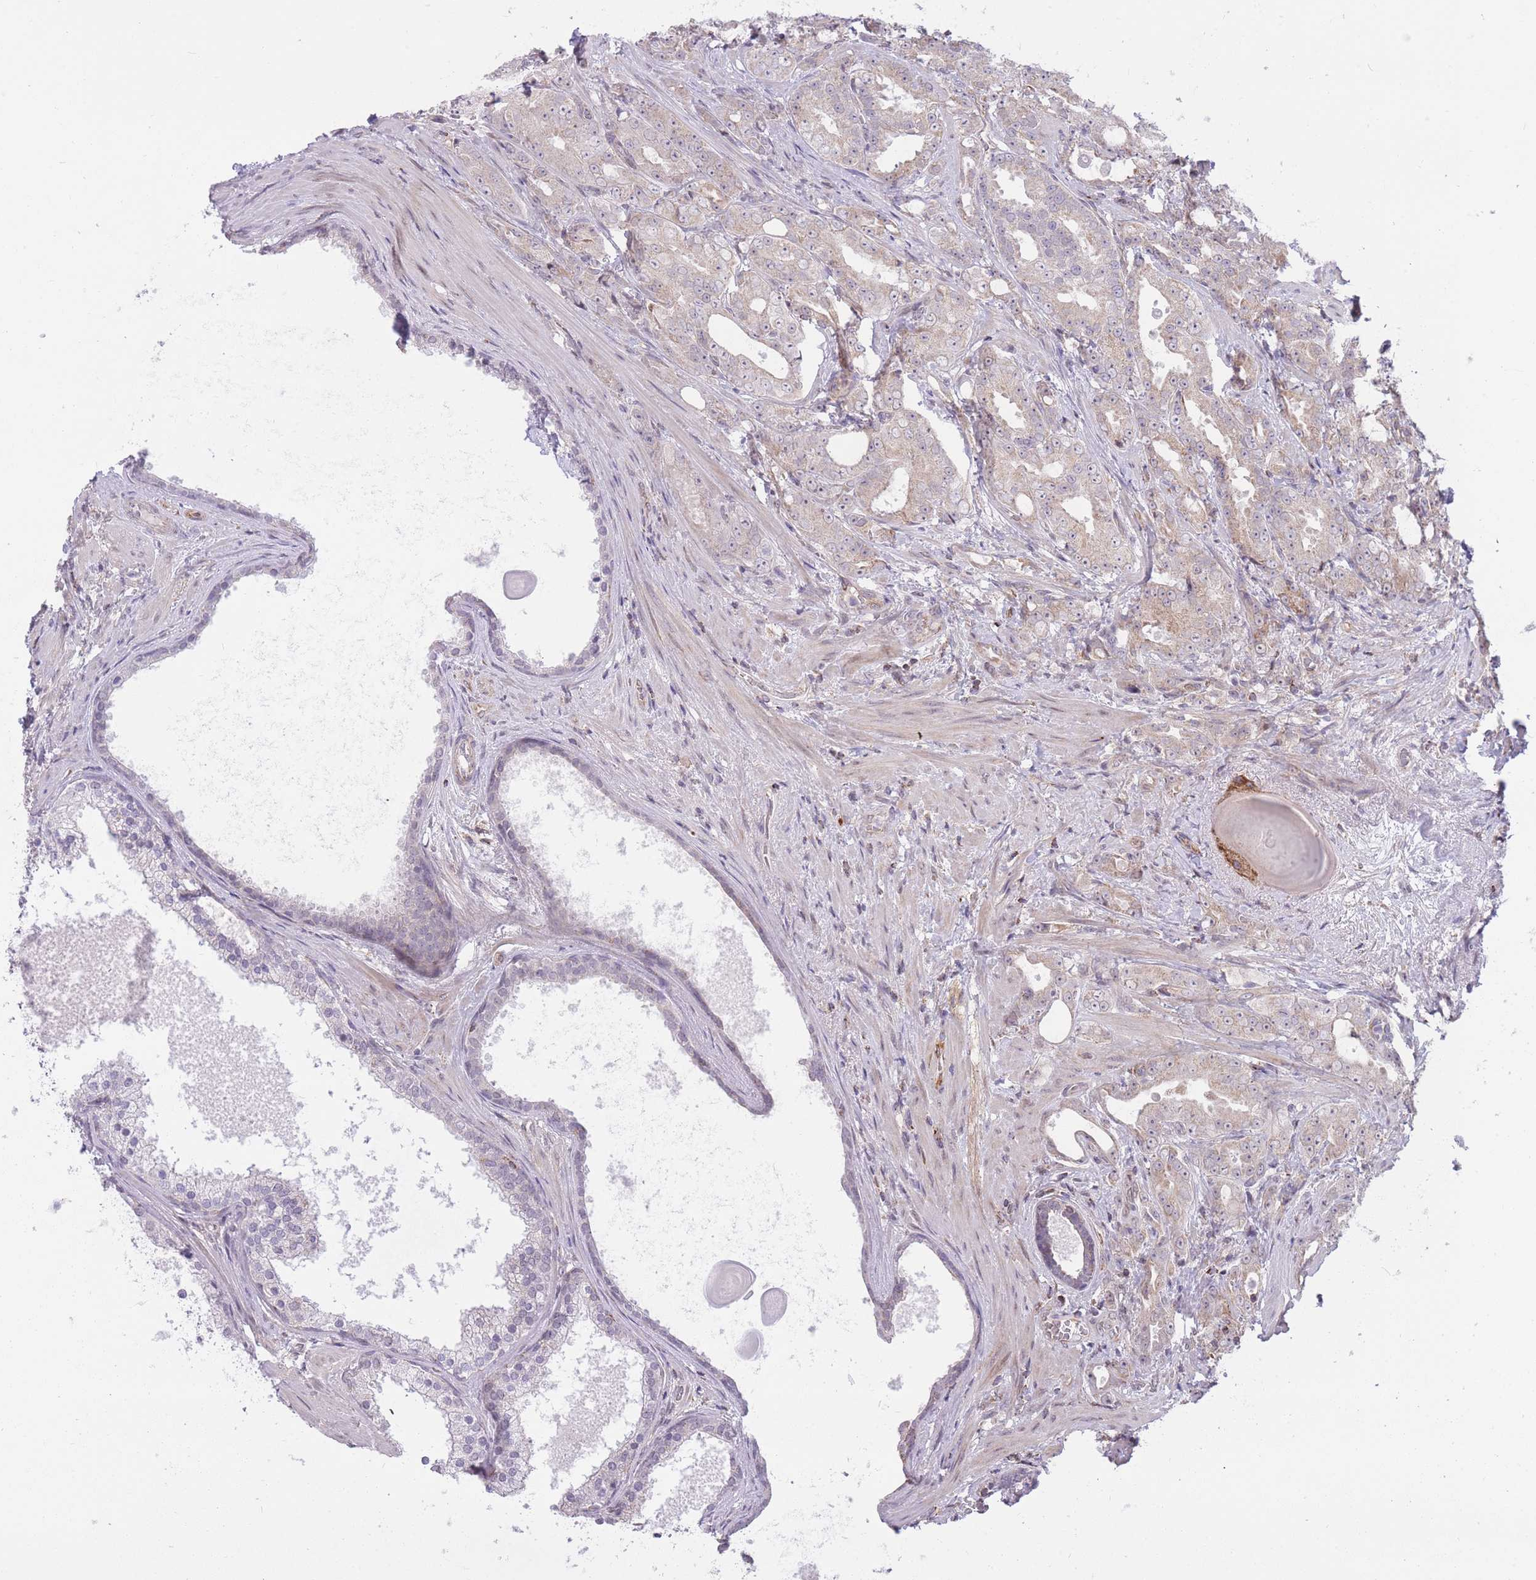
{"staining": {"intensity": "negative", "quantity": "none", "location": "none"}, "tissue": "prostate cancer", "cell_type": "Tumor cells", "image_type": "cancer", "snomed": [{"axis": "morphology", "description": "Adenocarcinoma, High grade"}, {"axis": "topography", "description": "Prostate"}], "caption": "An IHC photomicrograph of prostate cancer (adenocarcinoma (high-grade)) is shown. There is no staining in tumor cells of prostate cancer (adenocarcinoma (high-grade)).", "gene": "DPYSL4", "patient": {"sex": "male", "age": 69}}